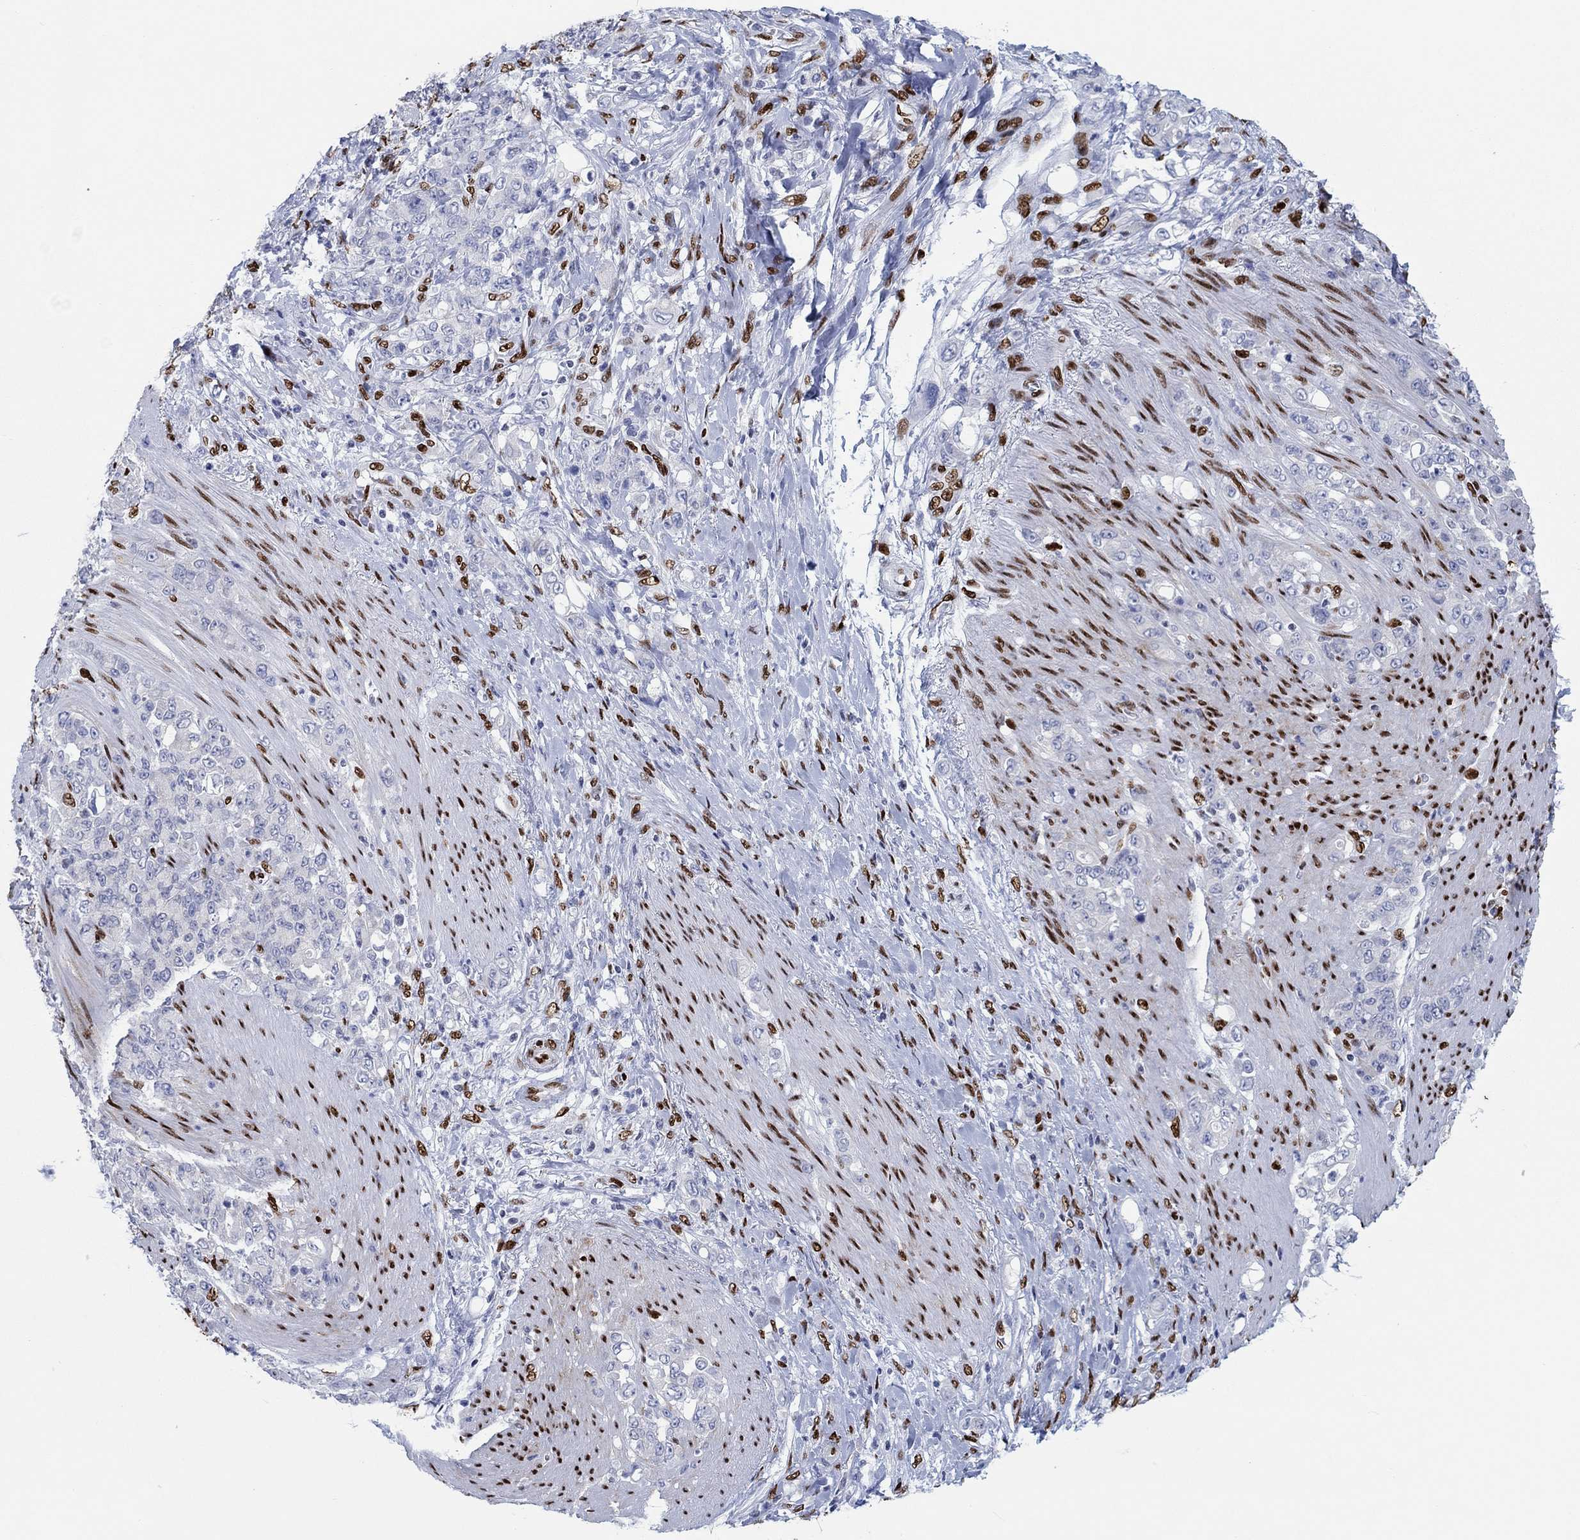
{"staining": {"intensity": "negative", "quantity": "none", "location": "none"}, "tissue": "stomach cancer", "cell_type": "Tumor cells", "image_type": "cancer", "snomed": [{"axis": "morphology", "description": "Adenocarcinoma, NOS"}, {"axis": "topography", "description": "Stomach"}], "caption": "Tumor cells show no significant protein staining in adenocarcinoma (stomach).", "gene": "ZEB1", "patient": {"sex": "female", "age": 79}}